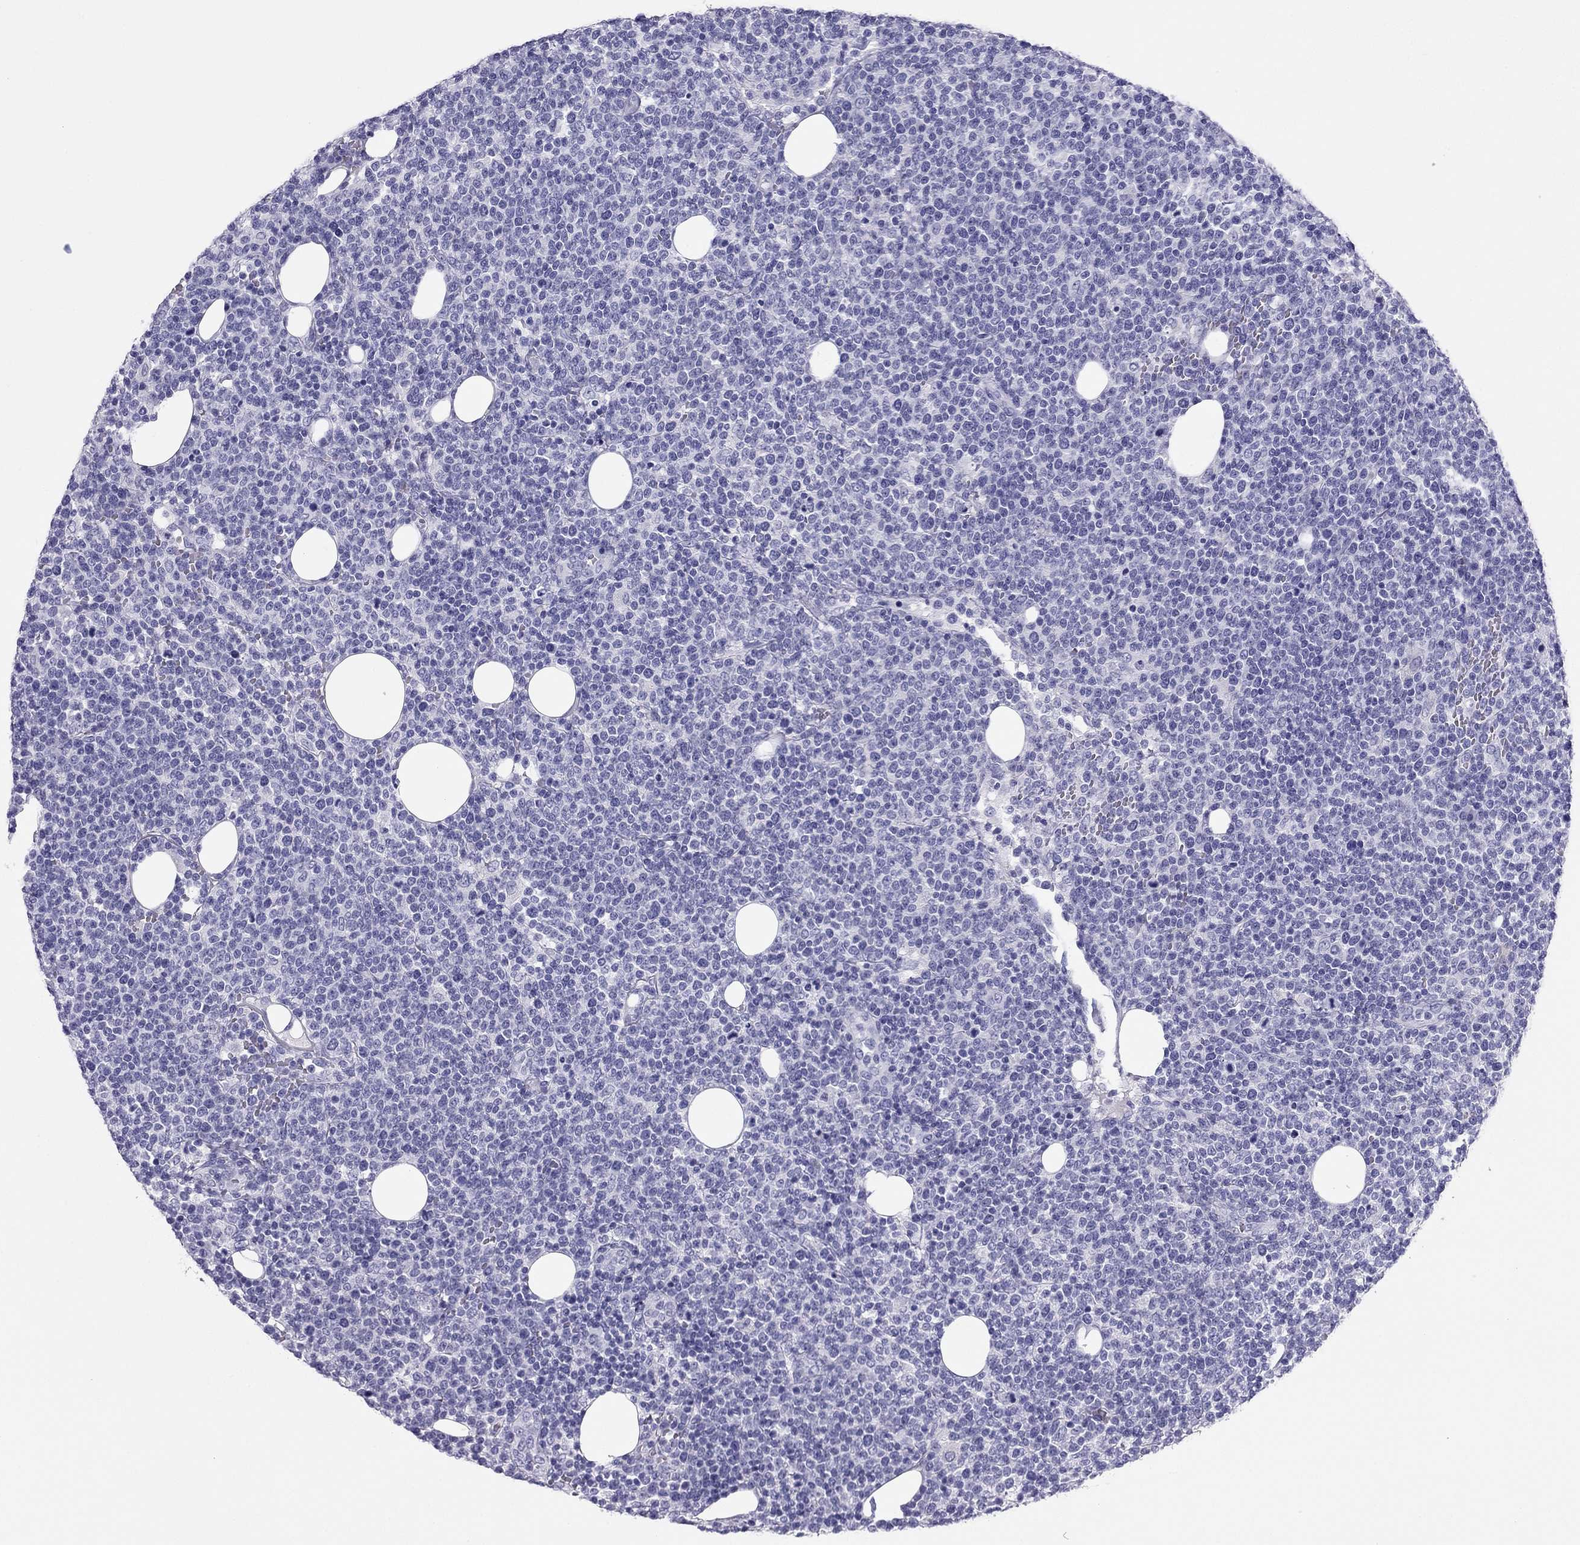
{"staining": {"intensity": "negative", "quantity": "none", "location": "none"}, "tissue": "lymphoma", "cell_type": "Tumor cells", "image_type": "cancer", "snomed": [{"axis": "morphology", "description": "Malignant lymphoma, non-Hodgkin's type, High grade"}, {"axis": "topography", "description": "Lymph node"}], "caption": "This is an IHC micrograph of high-grade malignant lymphoma, non-Hodgkin's type. There is no expression in tumor cells.", "gene": "PDE6A", "patient": {"sex": "male", "age": 61}}